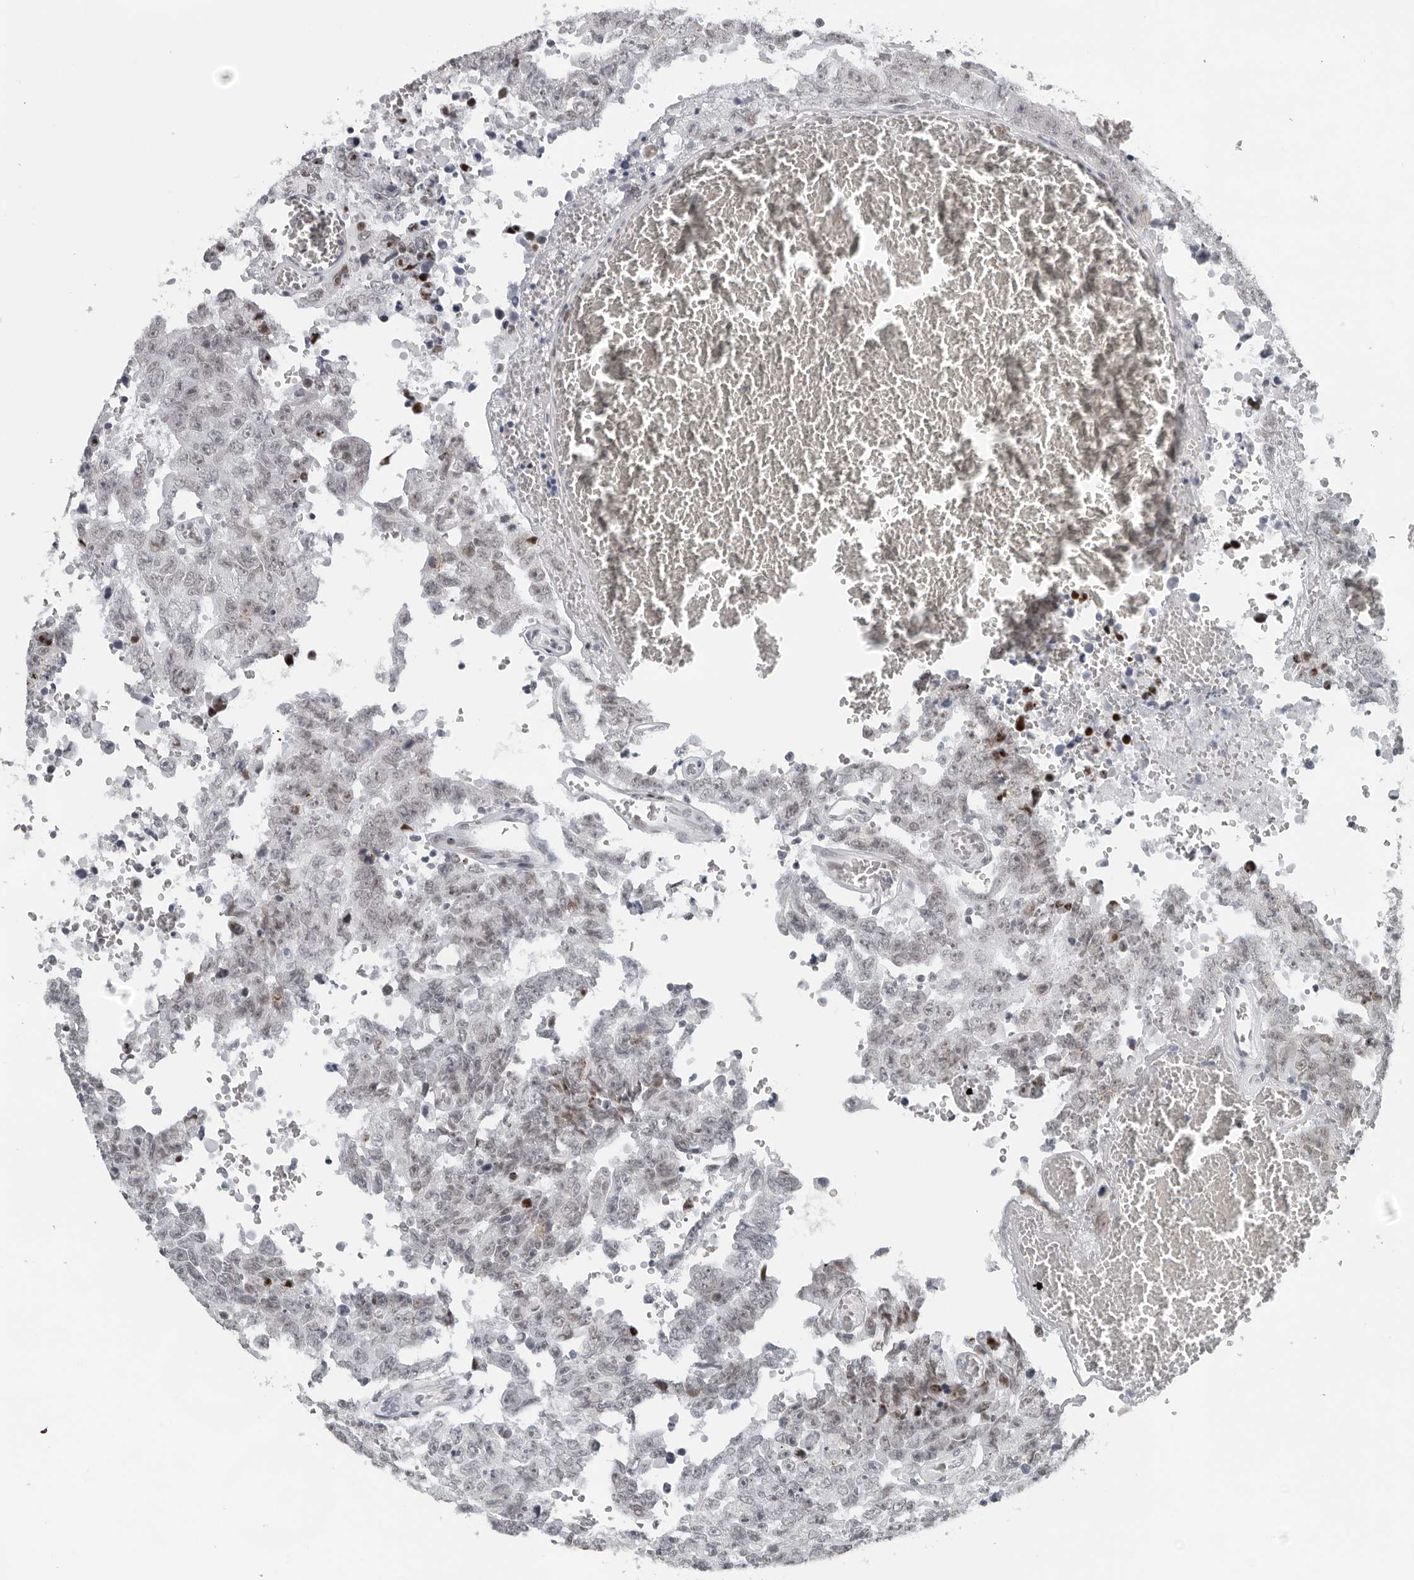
{"staining": {"intensity": "weak", "quantity": "<25%", "location": "nuclear"}, "tissue": "testis cancer", "cell_type": "Tumor cells", "image_type": "cancer", "snomed": [{"axis": "morphology", "description": "Carcinoma, Embryonal, NOS"}, {"axis": "topography", "description": "Testis"}], "caption": "This micrograph is of testis cancer stained with immunohistochemistry (IHC) to label a protein in brown with the nuclei are counter-stained blue. There is no positivity in tumor cells. The staining is performed using DAB (3,3'-diaminobenzidine) brown chromogen with nuclei counter-stained in using hematoxylin.", "gene": "PPP1R42", "patient": {"sex": "male", "age": 26}}